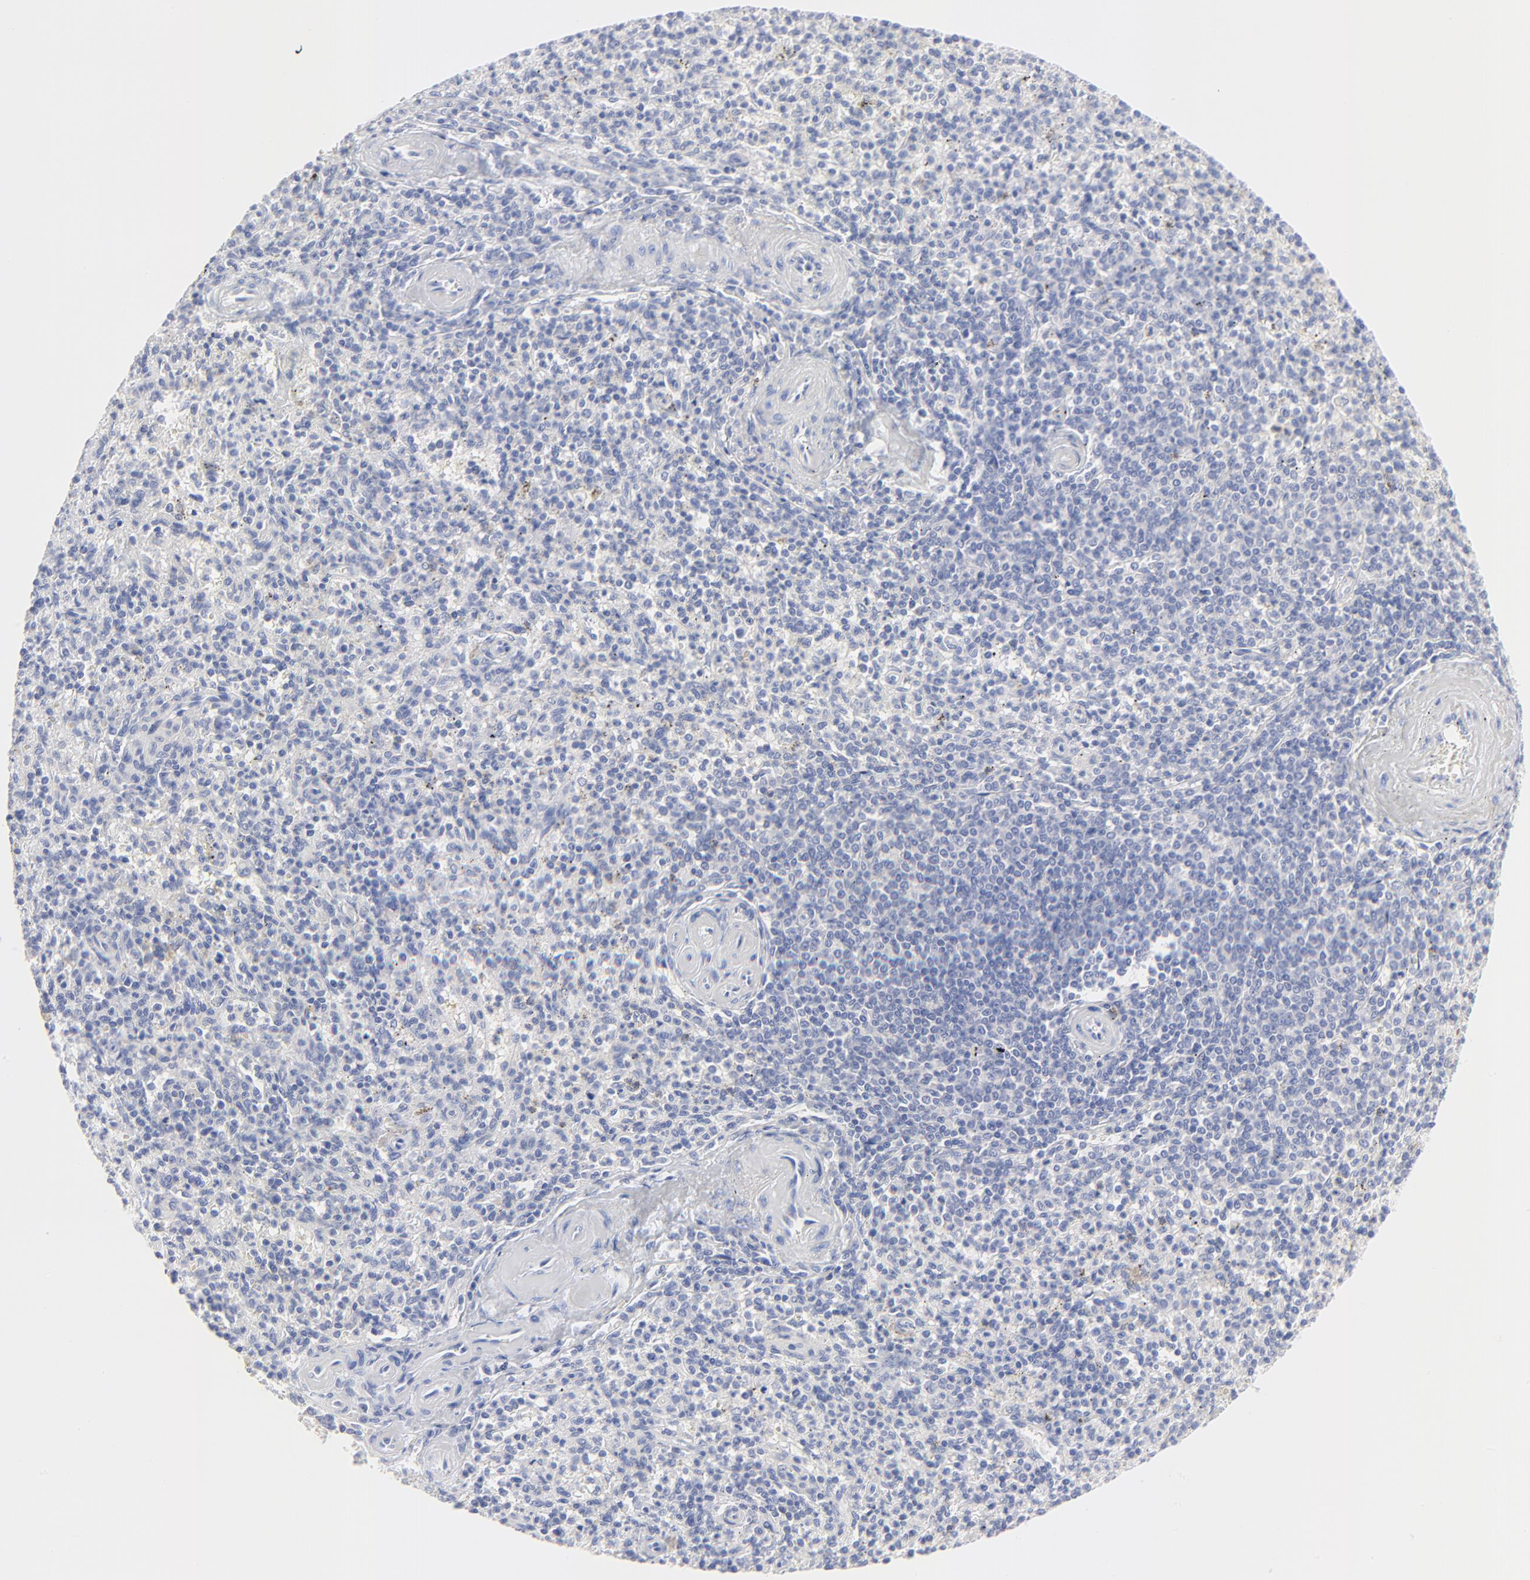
{"staining": {"intensity": "negative", "quantity": "none", "location": "none"}, "tissue": "spleen", "cell_type": "Cells in red pulp", "image_type": "normal", "snomed": [{"axis": "morphology", "description": "Normal tissue, NOS"}, {"axis": "topography", "description": "Spleen"}], "caption": "An IHC image of unremarkable spleen is shown. There is no staining in cells in red pulp of spleen.", "gene": "PSD3", "patient": {"sex": "male", "age": 72}}